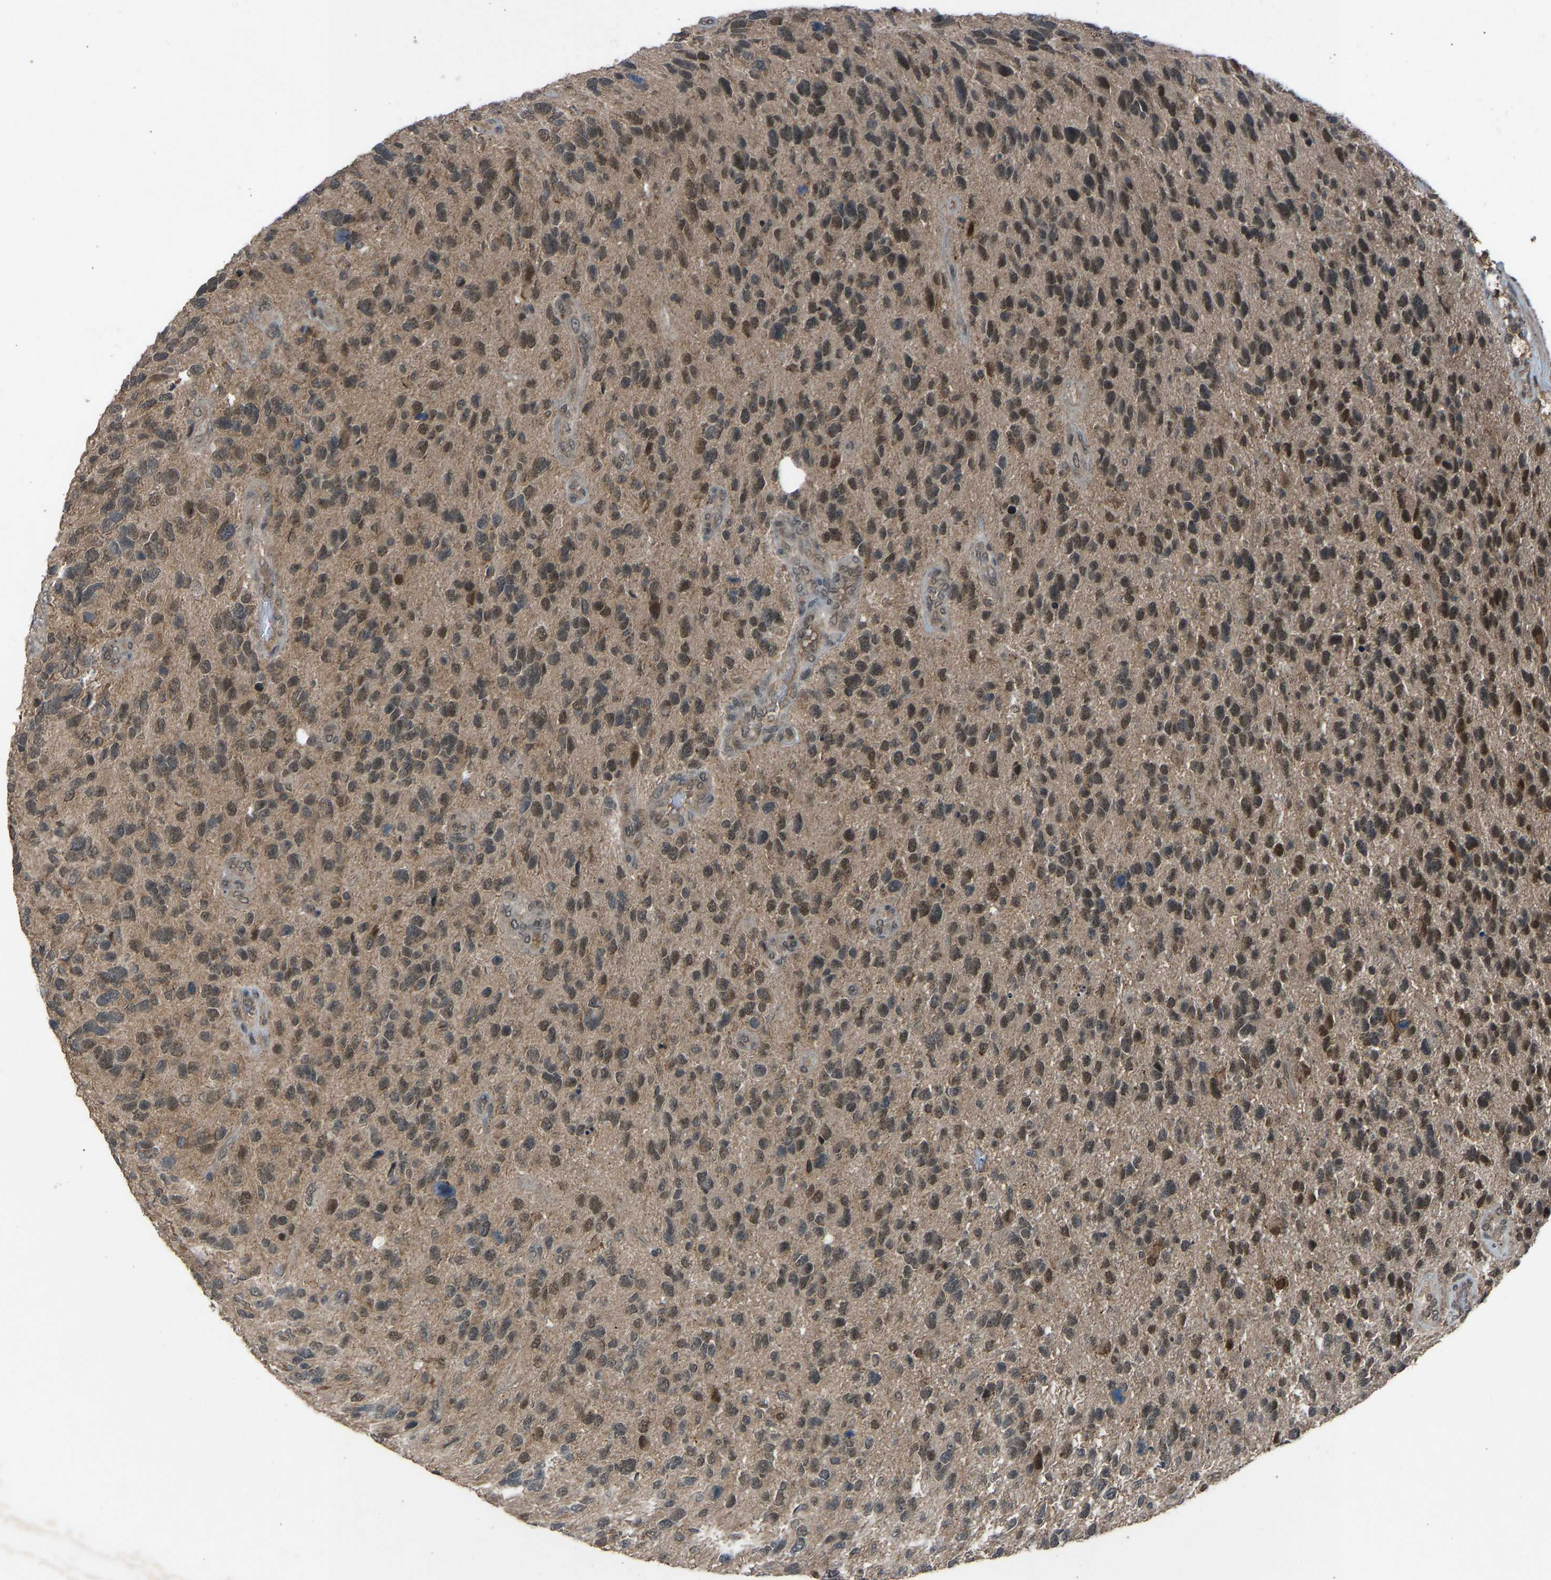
{"staining": {"intensity": "moderate", "quantity": ">75%", "location": "cytoplasmic/membranous,nuclear"}, "tissue": "glioma", "cell_type": "Tumor cells", "image_type": "cancer", "snomed": [{"axis": "morphology", "description": "Glioma, malignant, High grade"}, {"axis": "topography", "description": "Brain"}], "caption": "The immunohistochemical stain shows moderate cytoplasmic/membranous and nuclear expression in tumor cells of glioma tissue. The staining was performed using DAB (3,3'-diaminobenzidine), with brown indicating positive protein expression. Nuclei are stained blue with hematoxylin.", "gene": "SLC43A1", "patient": {"sex": "female", "age": 58}}